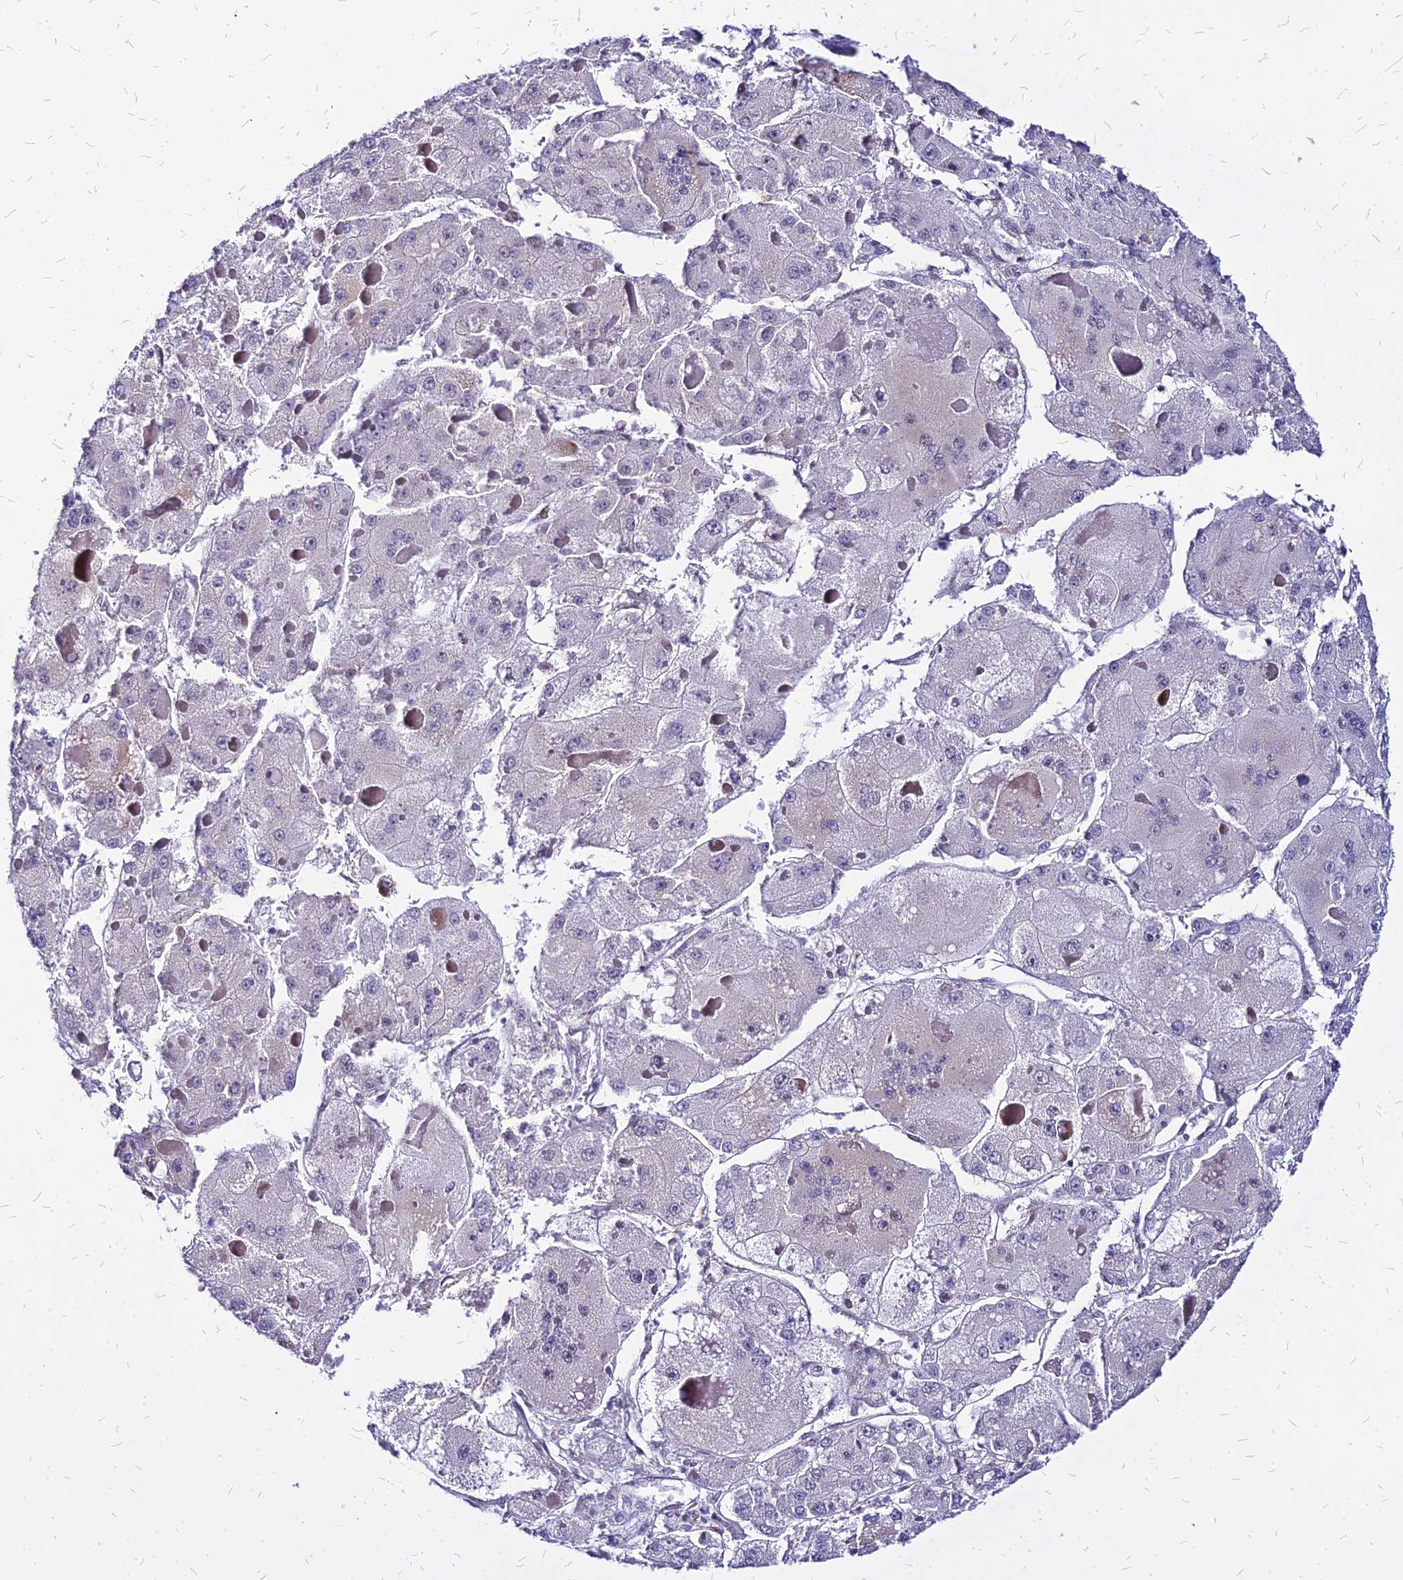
{"staining": {"intensity": "negative", "quantity": "none", "location": "none"}, "tissue": "liver cancer", "cell_type": "Tumor cells", "image_type": "cancer", "snomed": [{"axis": "morphology", "description": "Carcinoma, Hepatocellular, NOS"}, {"axis": "topography", "description": "Liver"}], "caption": "IHC of human liver cancer shows no staining in tumor cells.", "gene": "FDX2", "patient": {"sex": "female", "age": 73}}